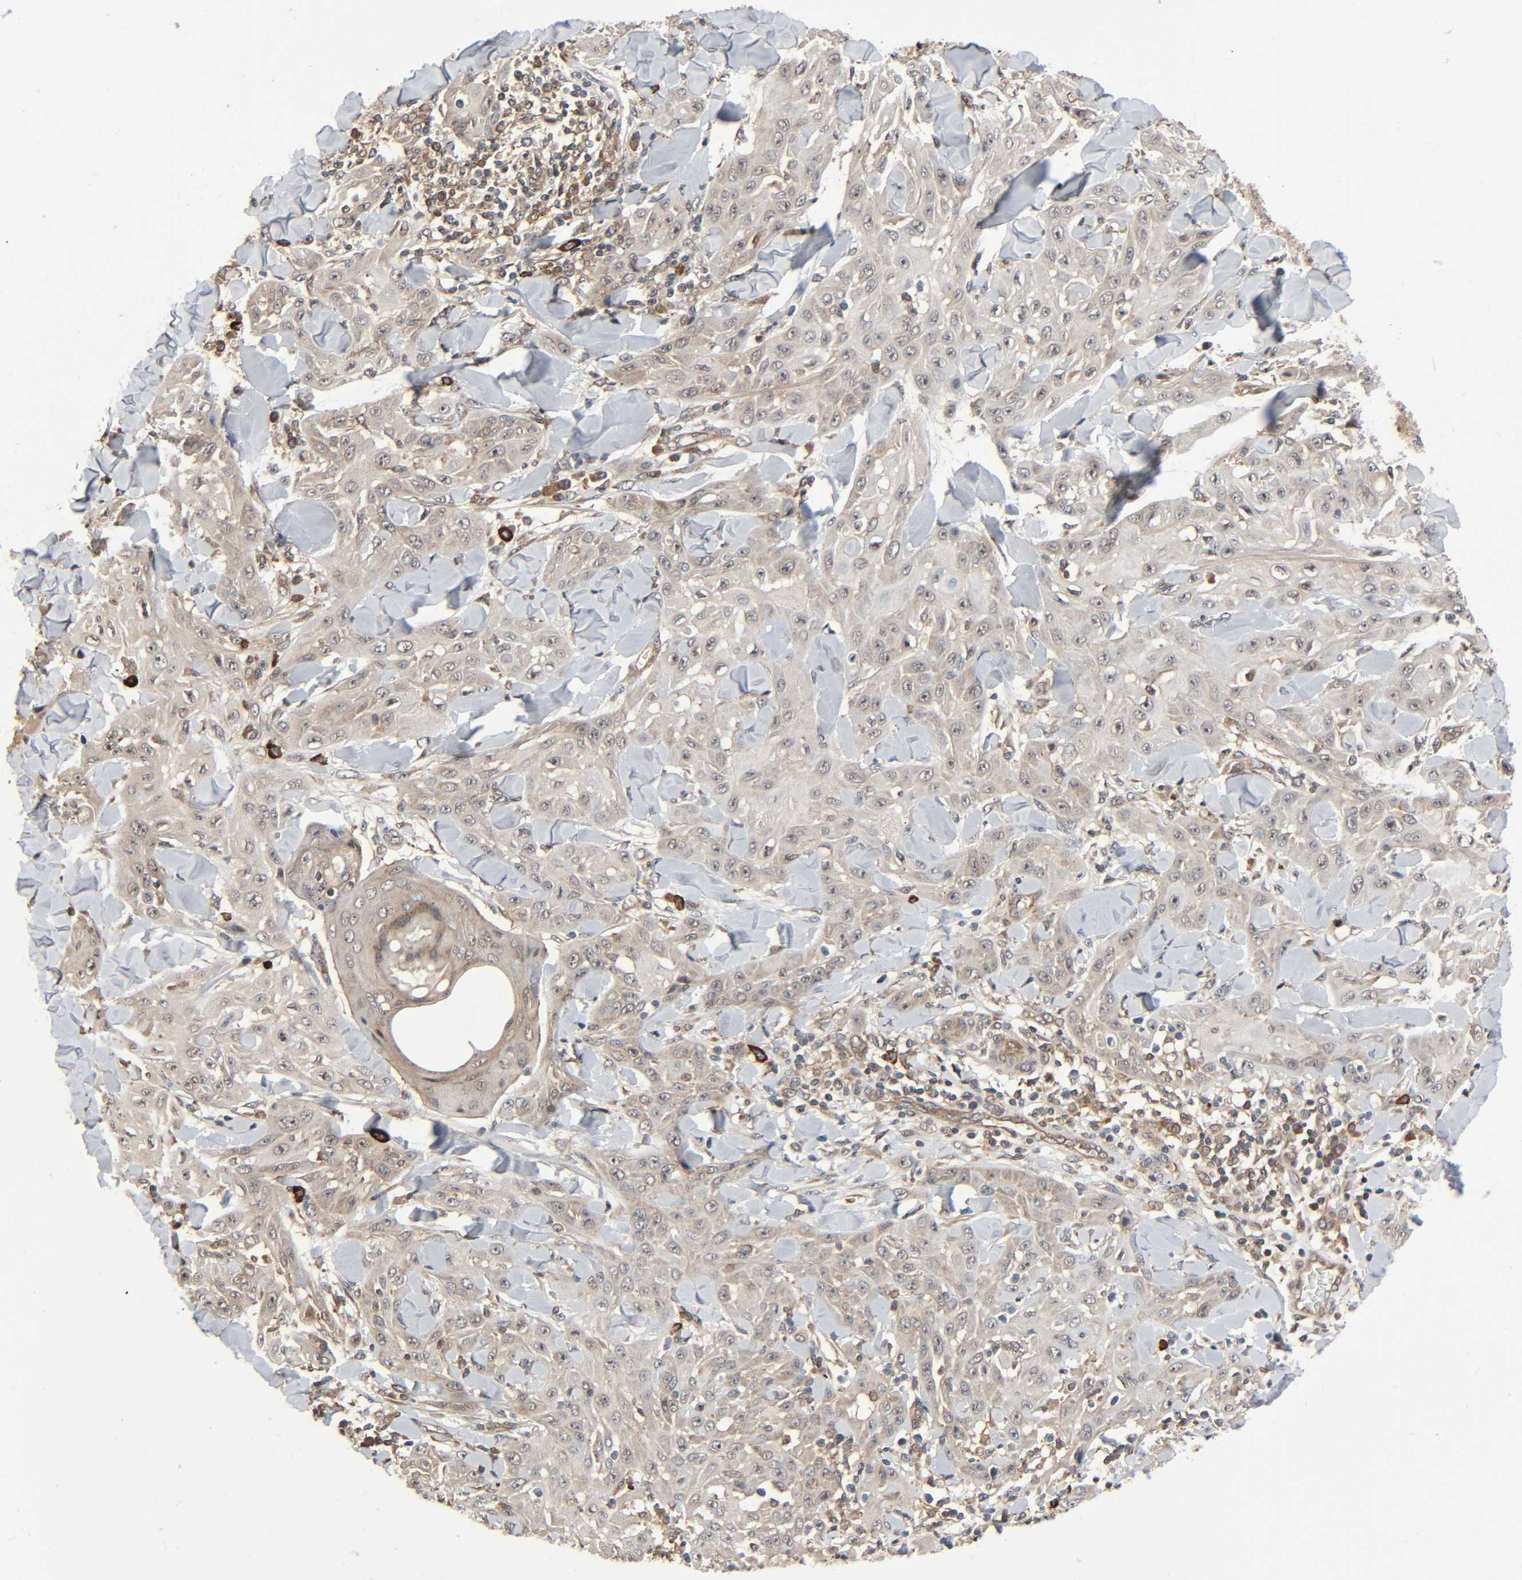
{"staining": {"intensity": "weak", "quantity": ">75%", "location": "cytoplasmic/membranous"}, "tissue": "skin cancer", "cell_type": "Tumor cells", "image_type": "cancer", "snomed": [{"axis": "morphology", "description": "Squamous cell carcinoma, NOS"}, {"axis": "topography", "description": "Skin"}], "caption": "Immunohistochemistry (IHC) staining of squamous cell carcinoma (skin), which displays low levels of weak cytoplasmic/membranous staining in about >75% of tumor cells indicating weak cytoplasmic/membranous protein positivity. The staining was performed using DAB (3,3'-diaminobenzidine) (brown) for protein detection and nuclei were counterstained in hematoxylin (blue).", "gene": "PPP2R1B", "patient": {"sex": "male", "age": 24}}